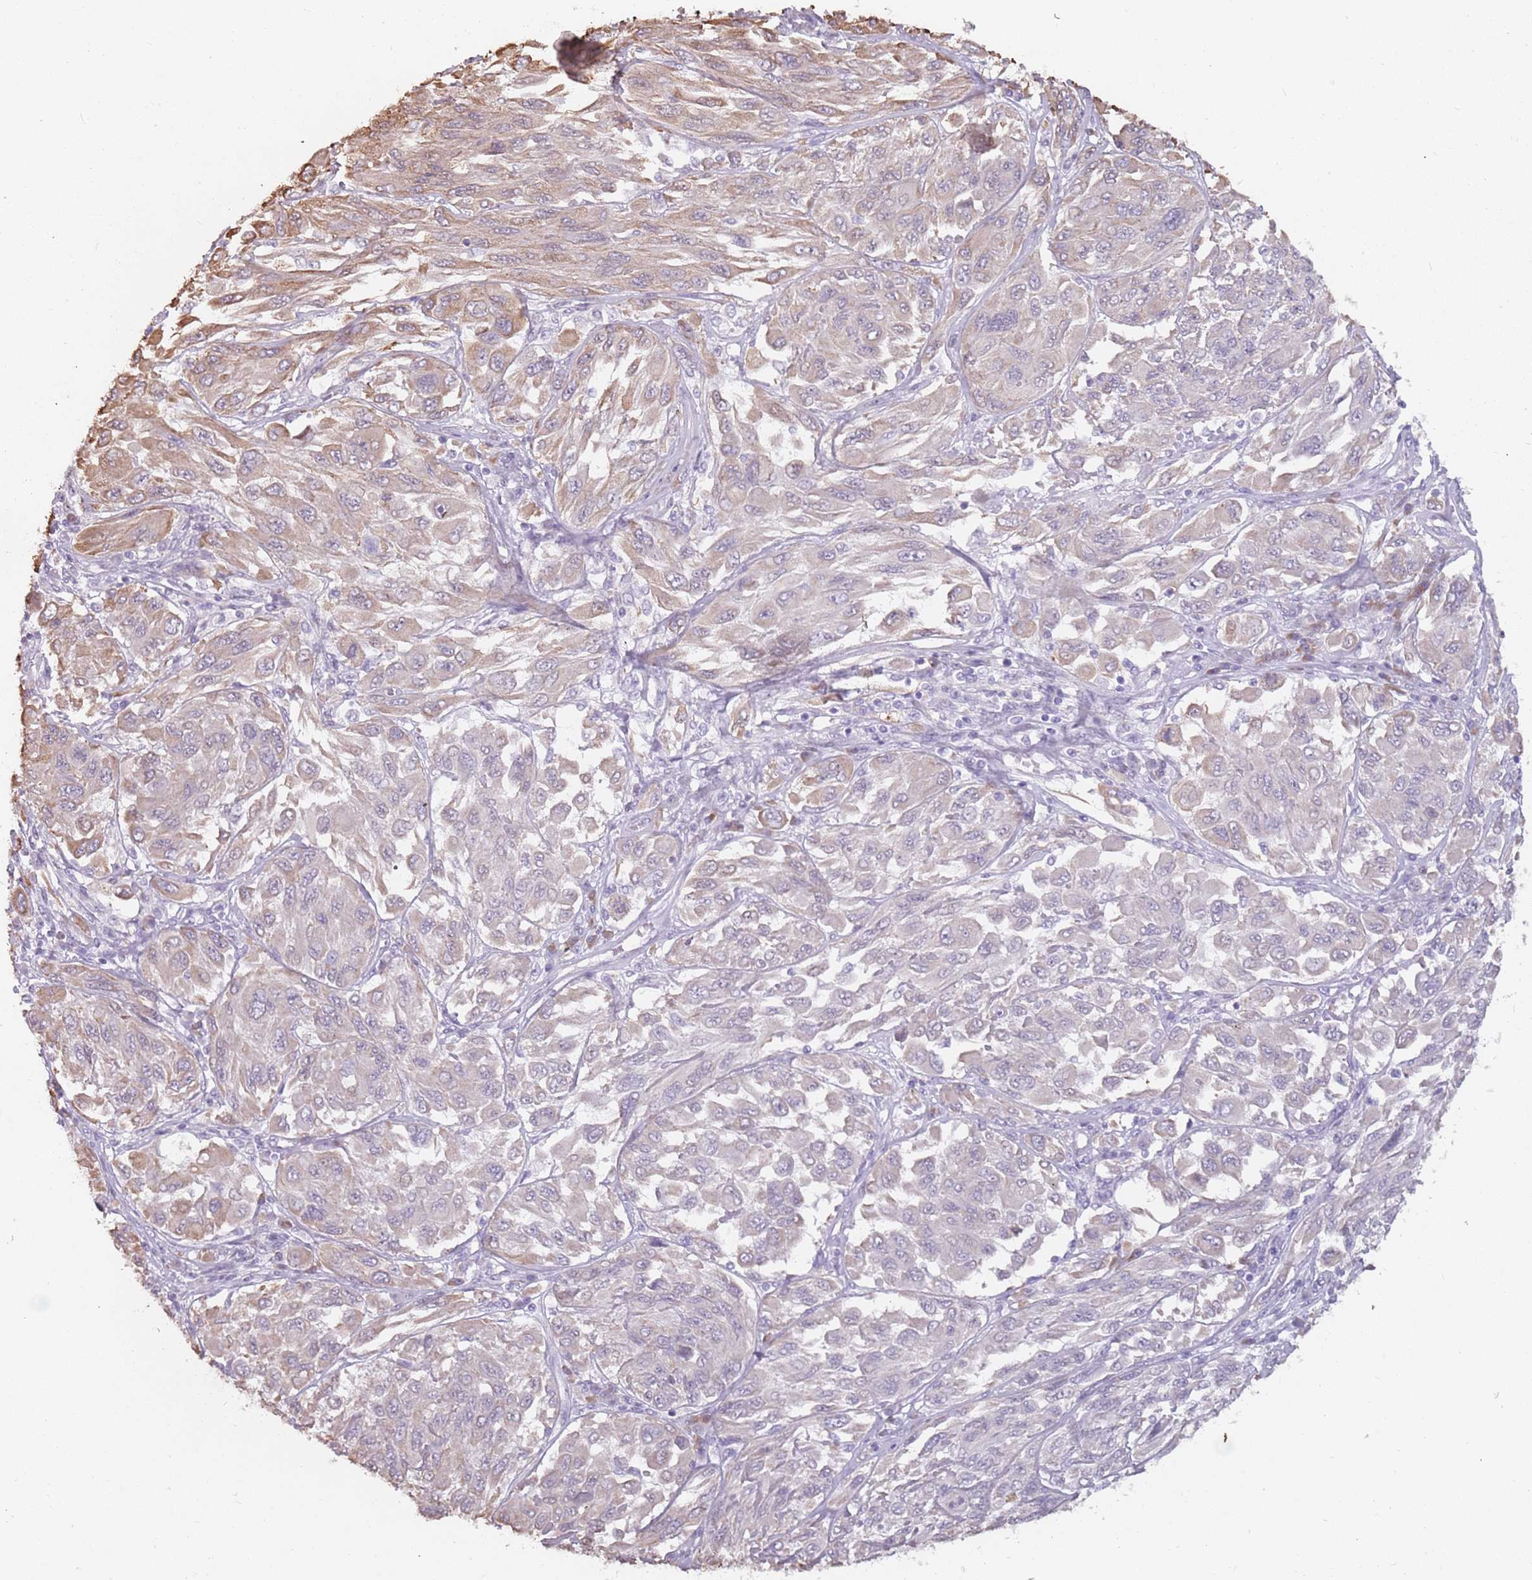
{"staining": {"intensity": "moderate", "quantity": "<25%", "location": "cytoplasmic/membranous"}, "tissue": "melanoma", "cell_type": "Tumor cells", "image_type": "cancer", "snomed": [{"axis": "morphology", "description": "Malignant melanoma, NOS"}, {"axis": "topography", "description": "Skin"}], "caption": "Approximately <25% of tumor cells in melanoma display moderate cytoplasmic/membranous protein staining as visualized by brown immunohistochemical staining.", "gene": "DDX4", "patient": {"sex": "female", "age": 91}}